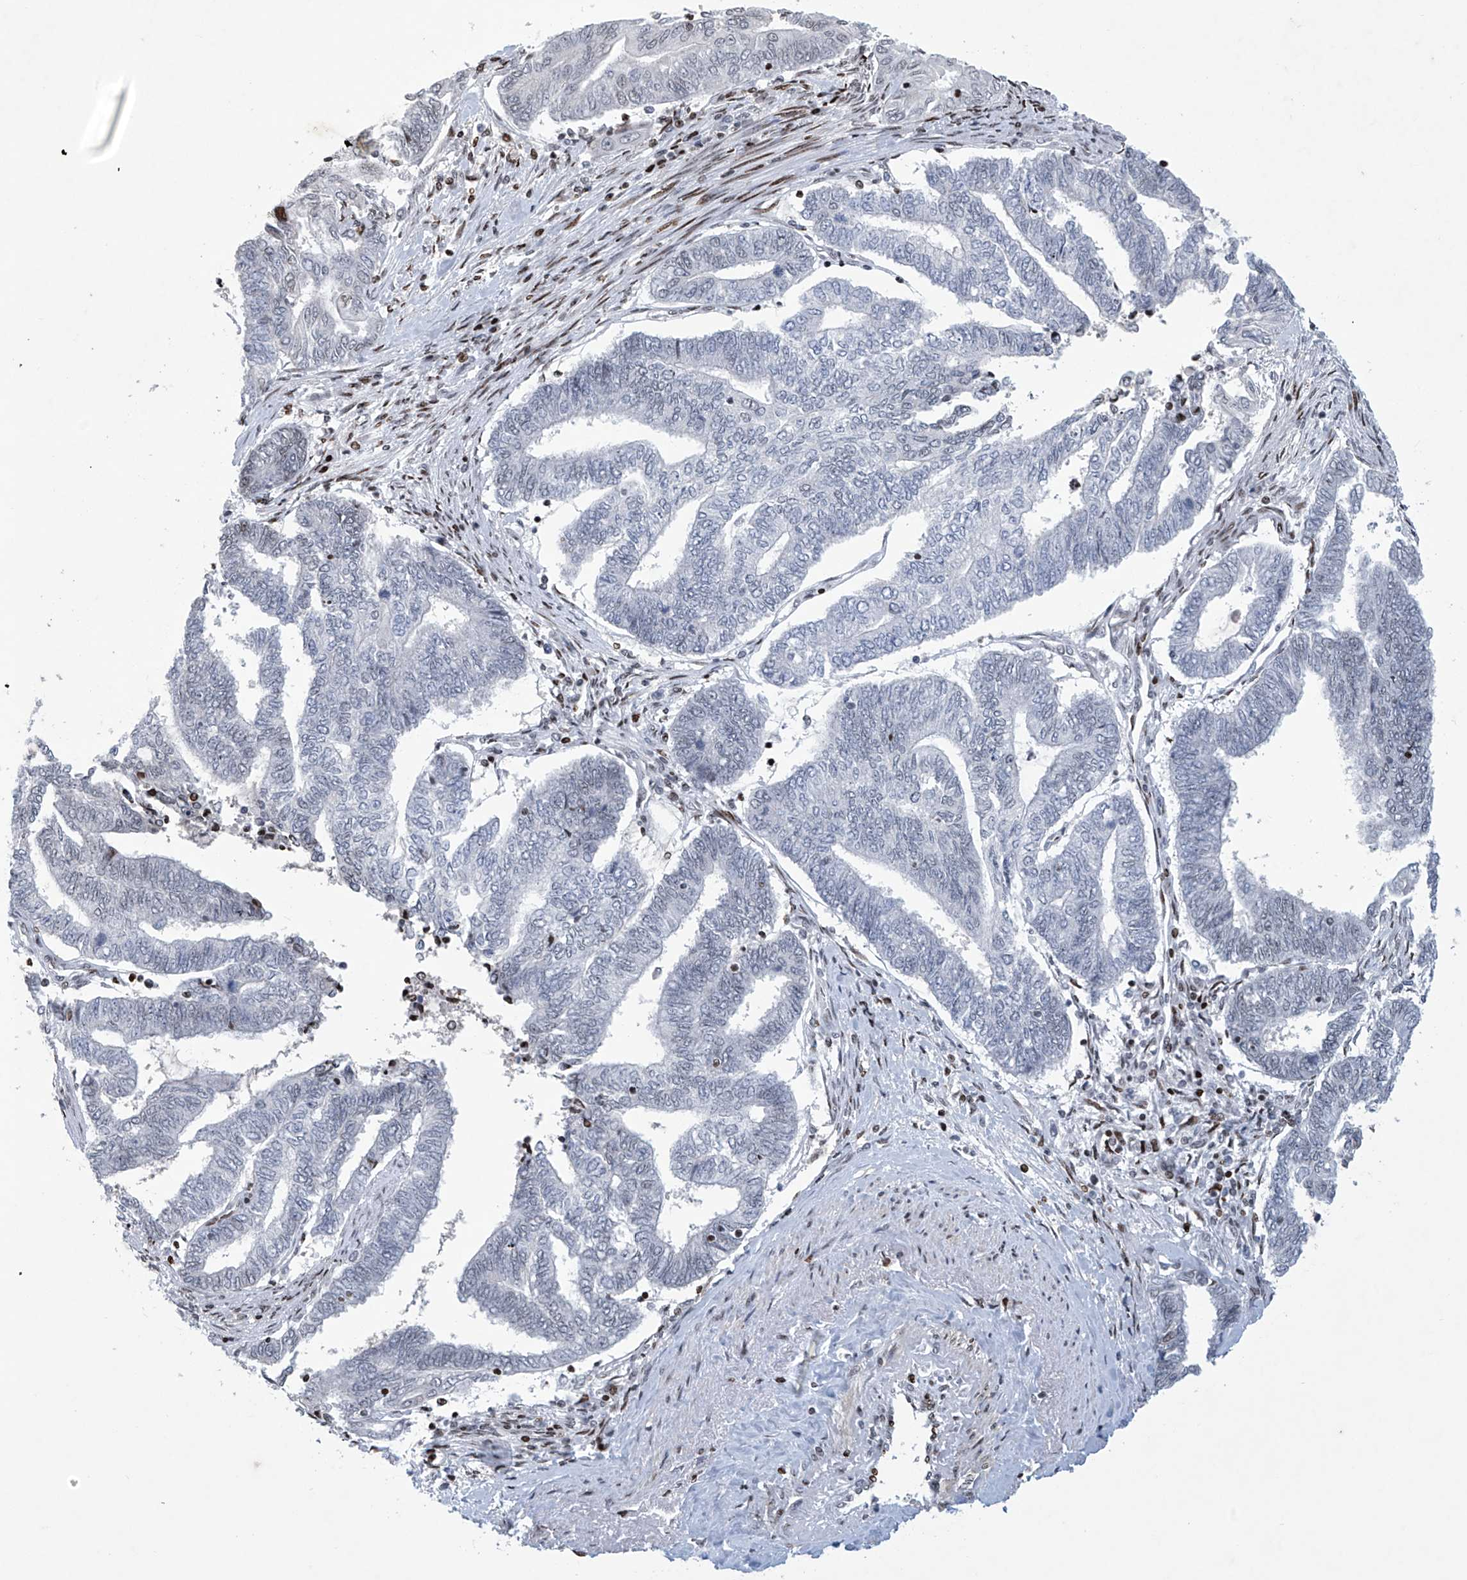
{"staining": {"intensity": "negative", "quantity": "none", "location": "none"}, "tissue": "endometrial cancer", "cell_type": "Tumor cells", "image_type": "cancer", "snomed": [{"axis": "morphology", "description": "Adenocarcinoma, NOS"}, {"axis": "topography", "description": "Uterus"}, {"axis": "topography", "description": "Endometrium"}], "caption": "Immunohistochemistry photomicrograph of neoplastic tissue: human endometrial cancer stained with DAB (3,3'-diaminobenzidine) displays no significant protein staining in tumor cells.", "gene": "RFX7", "patient": {"sex": "female", "age": 70}}